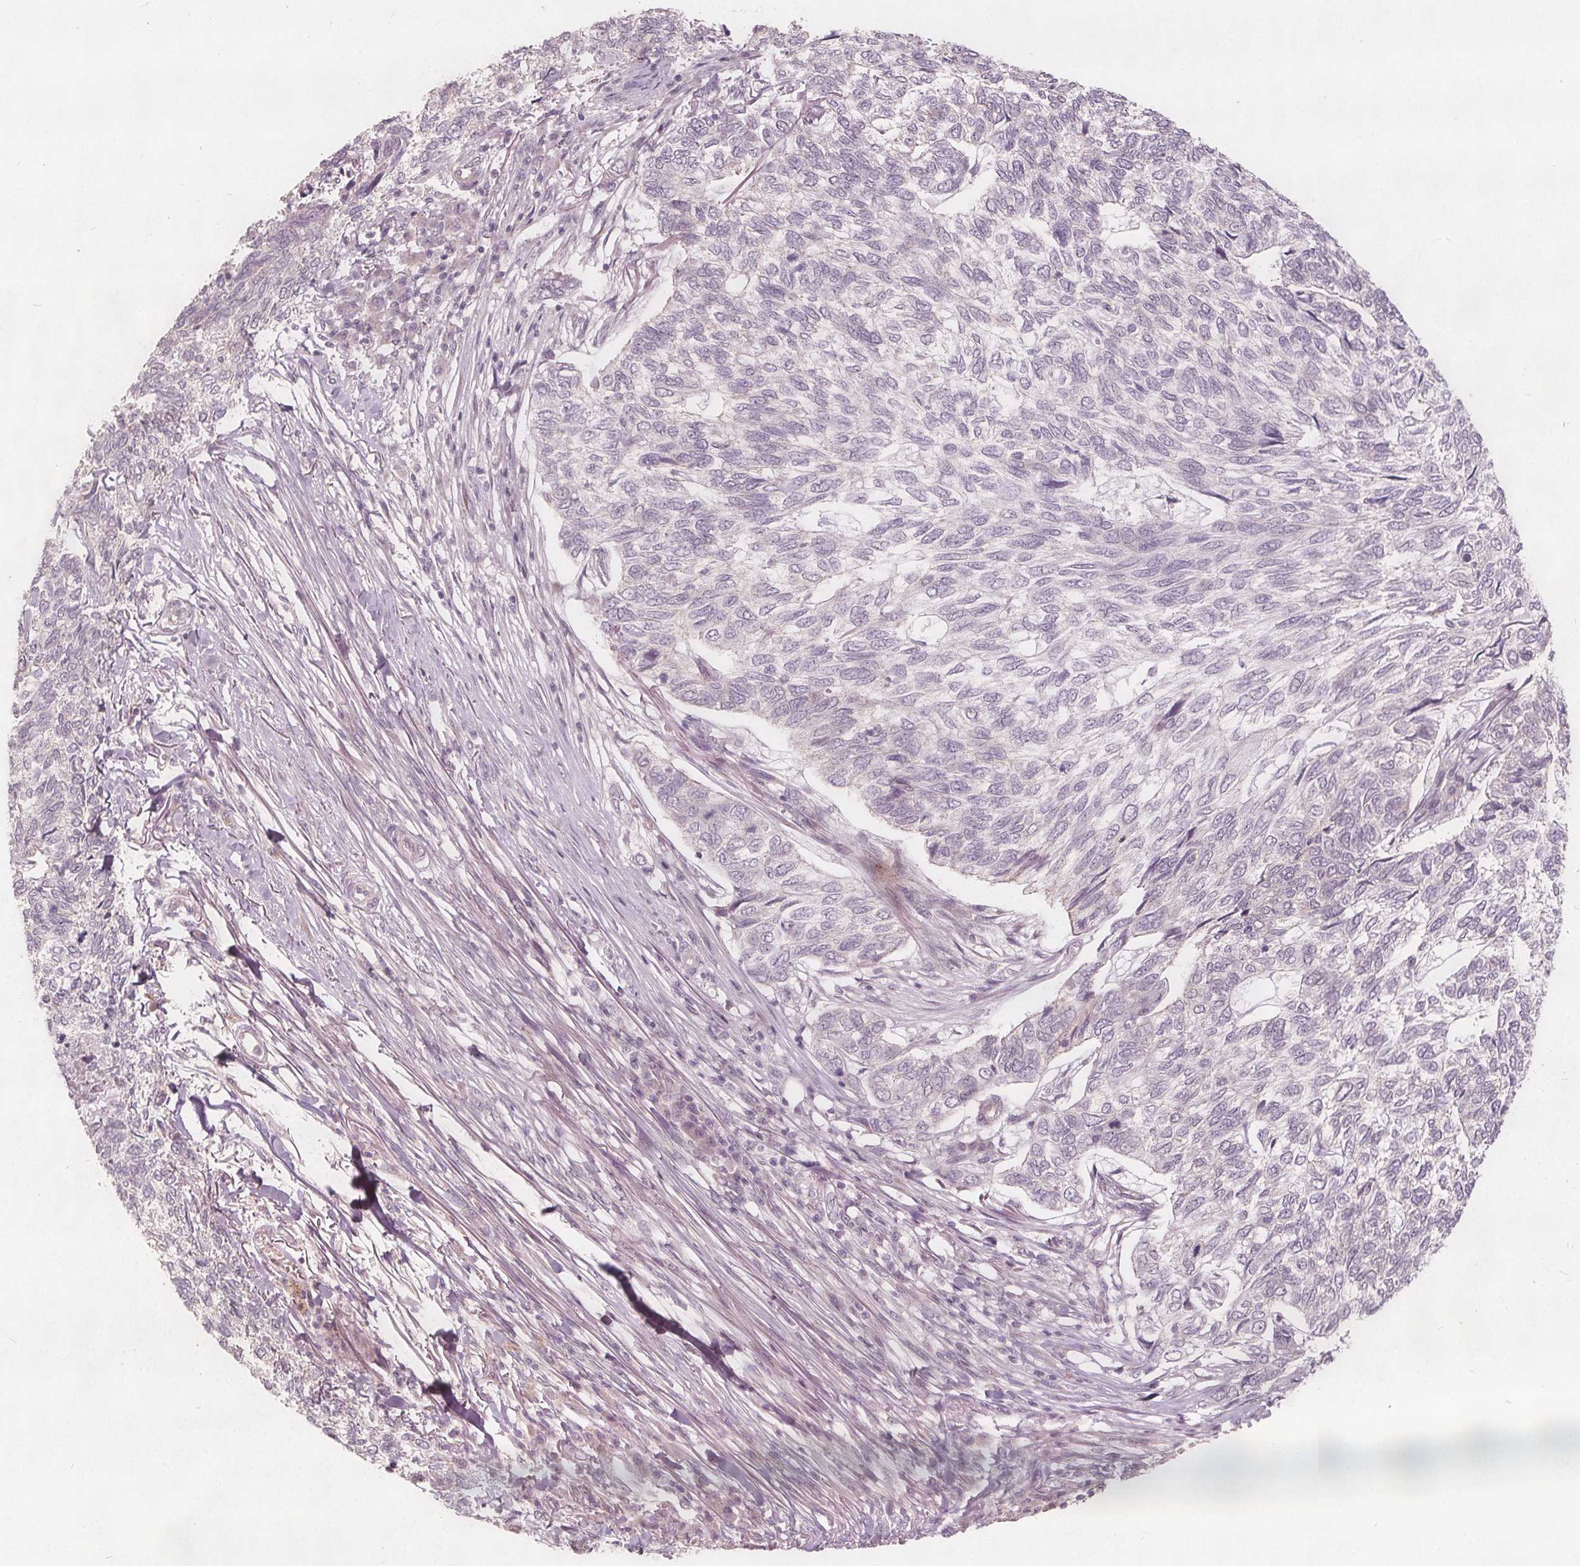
{"staining": {"intensity": "negative", "quantity": "none", "location": "none"}, "tissue": "skin cancer", "cell_type": "Tumor cells", "image_type": "cancer", "snomed": [{"axis": "morphology", "description": "Basal cell carcinoma"}, {"axis": "topography", "description": "Skin"}], "caption": "Tumor cells show no significant protein positivity in basal cell carcinoma (skin).", "gene": "PTPRT", "patient": {"sex": "female", "age": 65}}